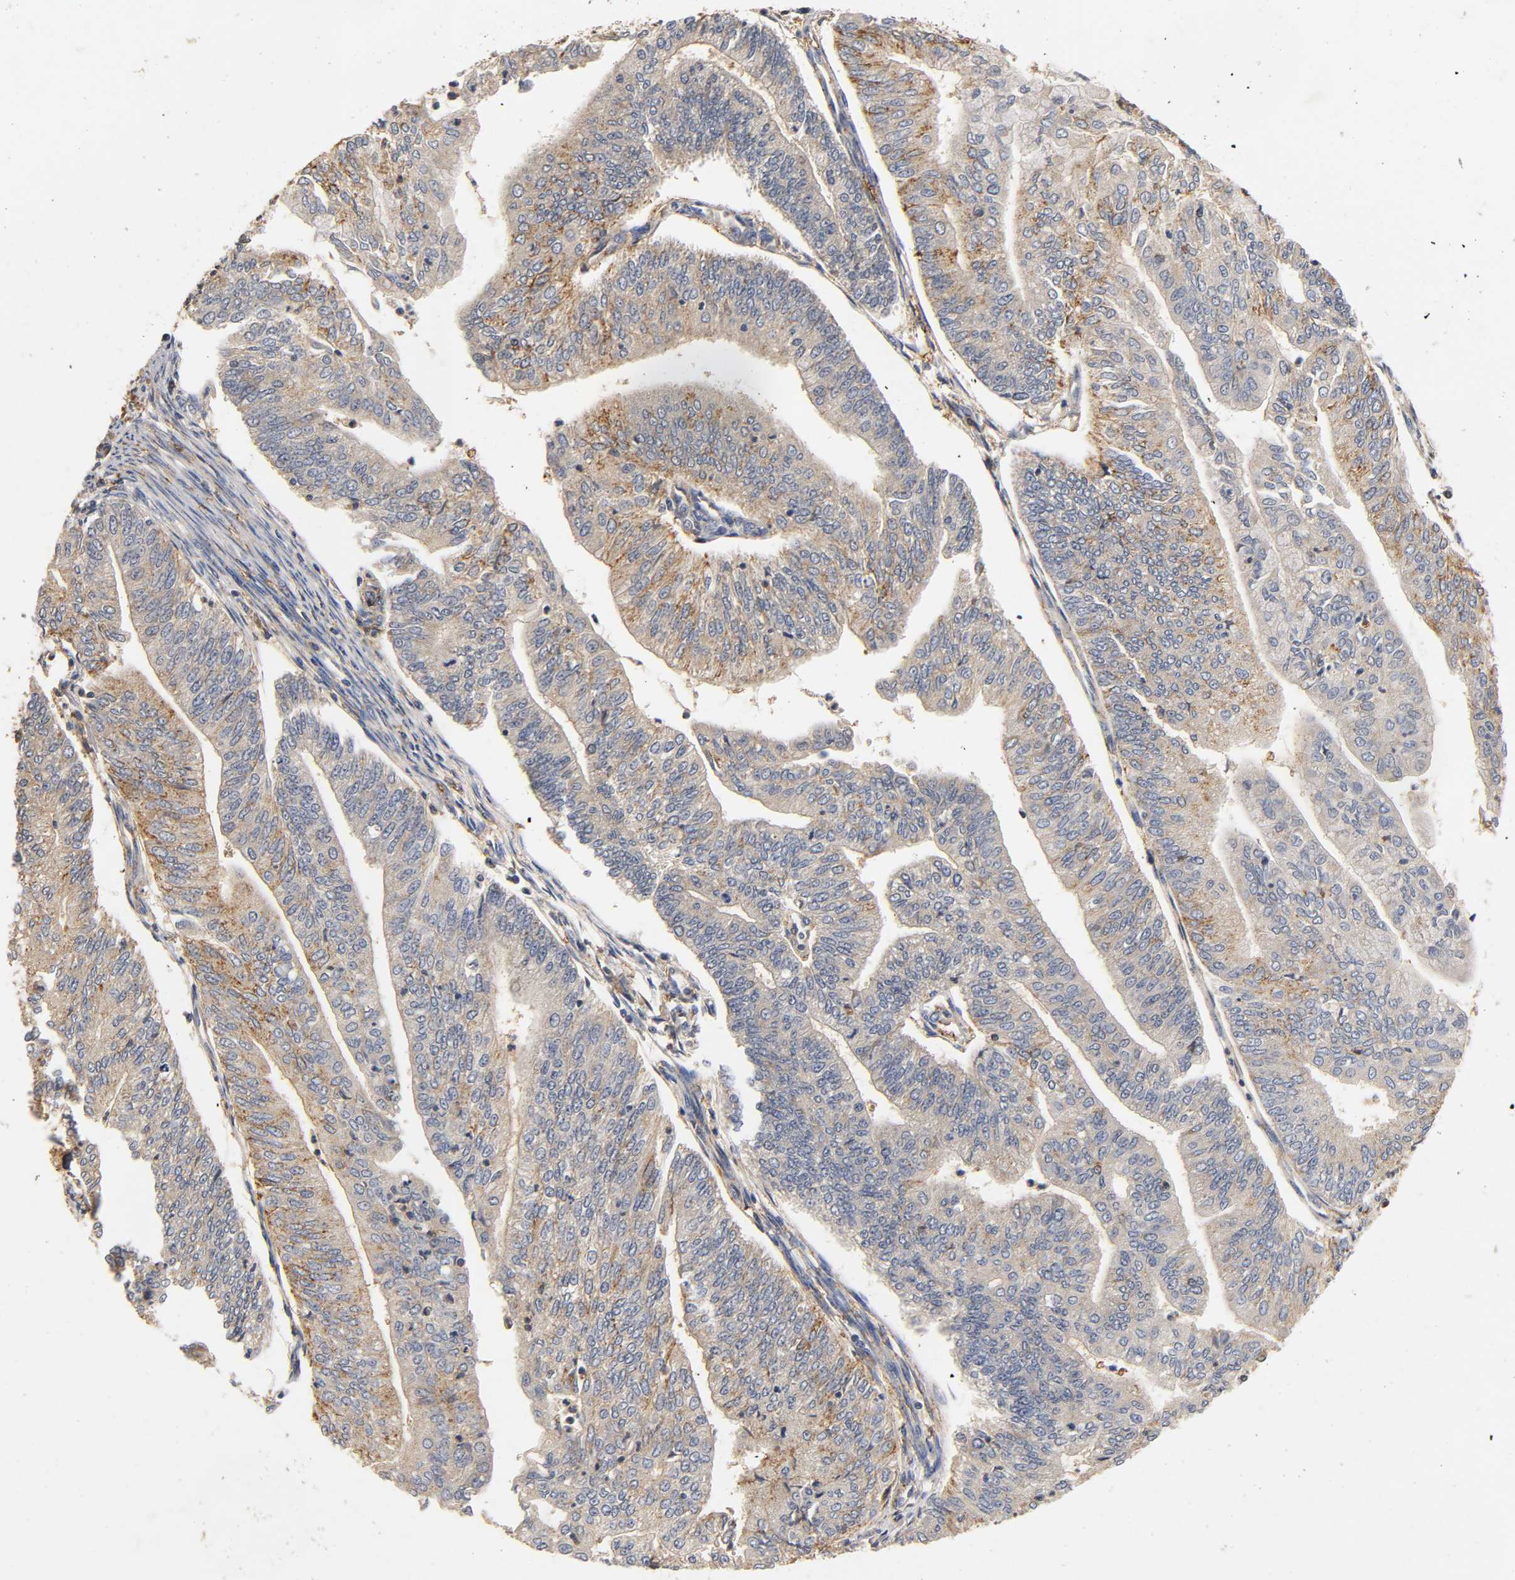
{"staining": {"intensity": "weak", "quantity": "25%-75%", "location": "cytoplasmic/membranous"}, "tissue": "endometrial cancer", "cell_type": "Tumor cells", "image_type": "cancer", "snomed": [{"axis": "morphology", "description": "Adenocarcinoma, NOS"}, {"axis": "topography", "description": "Endometrium"}], "caption": "This image displays endometrial cancer (adenocarcinoma) stained with immunohistochemistry to label a protein in brown. The cytoplasmic/membranous of tumor cells show weak positivity for the protein. Nuclei are counter-stained blue.", "gene": "SCAP", "patient": {"sex": "female", "age": 59}}